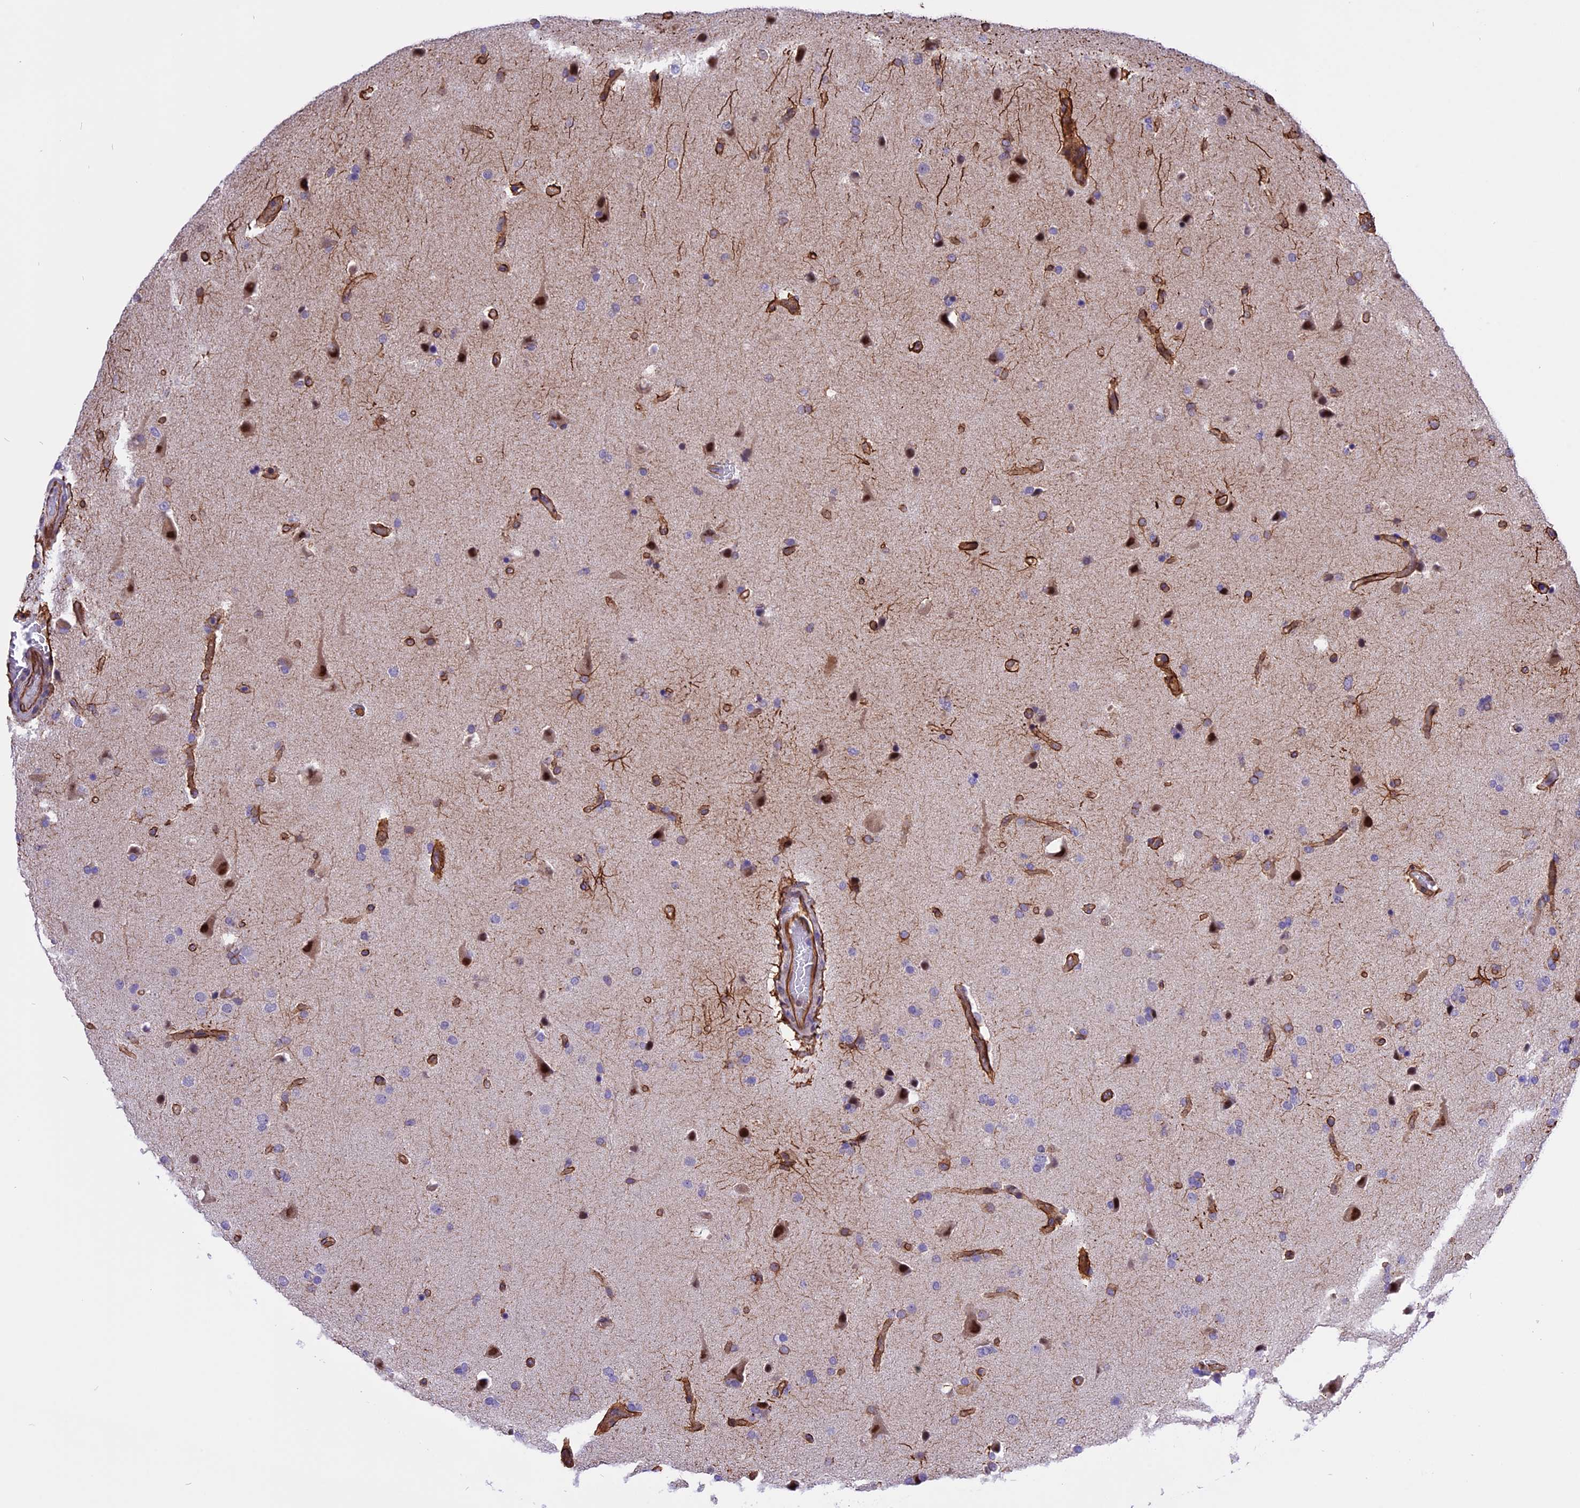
{"staining": {"intensity": "negative", "quantity": "none", "location": "none"}, "tissue": "glioma", "cell_type": "Tumor cells", "image_type": "cancer", "snomed": [{"axis": "morphology", "description": "Glioma, malignant, High grade"}, {"axis": "topography", "description": "Brain"}], "caption": "High magnification brightfield microscopy of glioma stained with DAB (brown) and counterstained with hematoxylin (blue): tumor cells show no significant positivity.", "gene": "R3HDM4", "patient": {"sex": "male", "age": 72}}